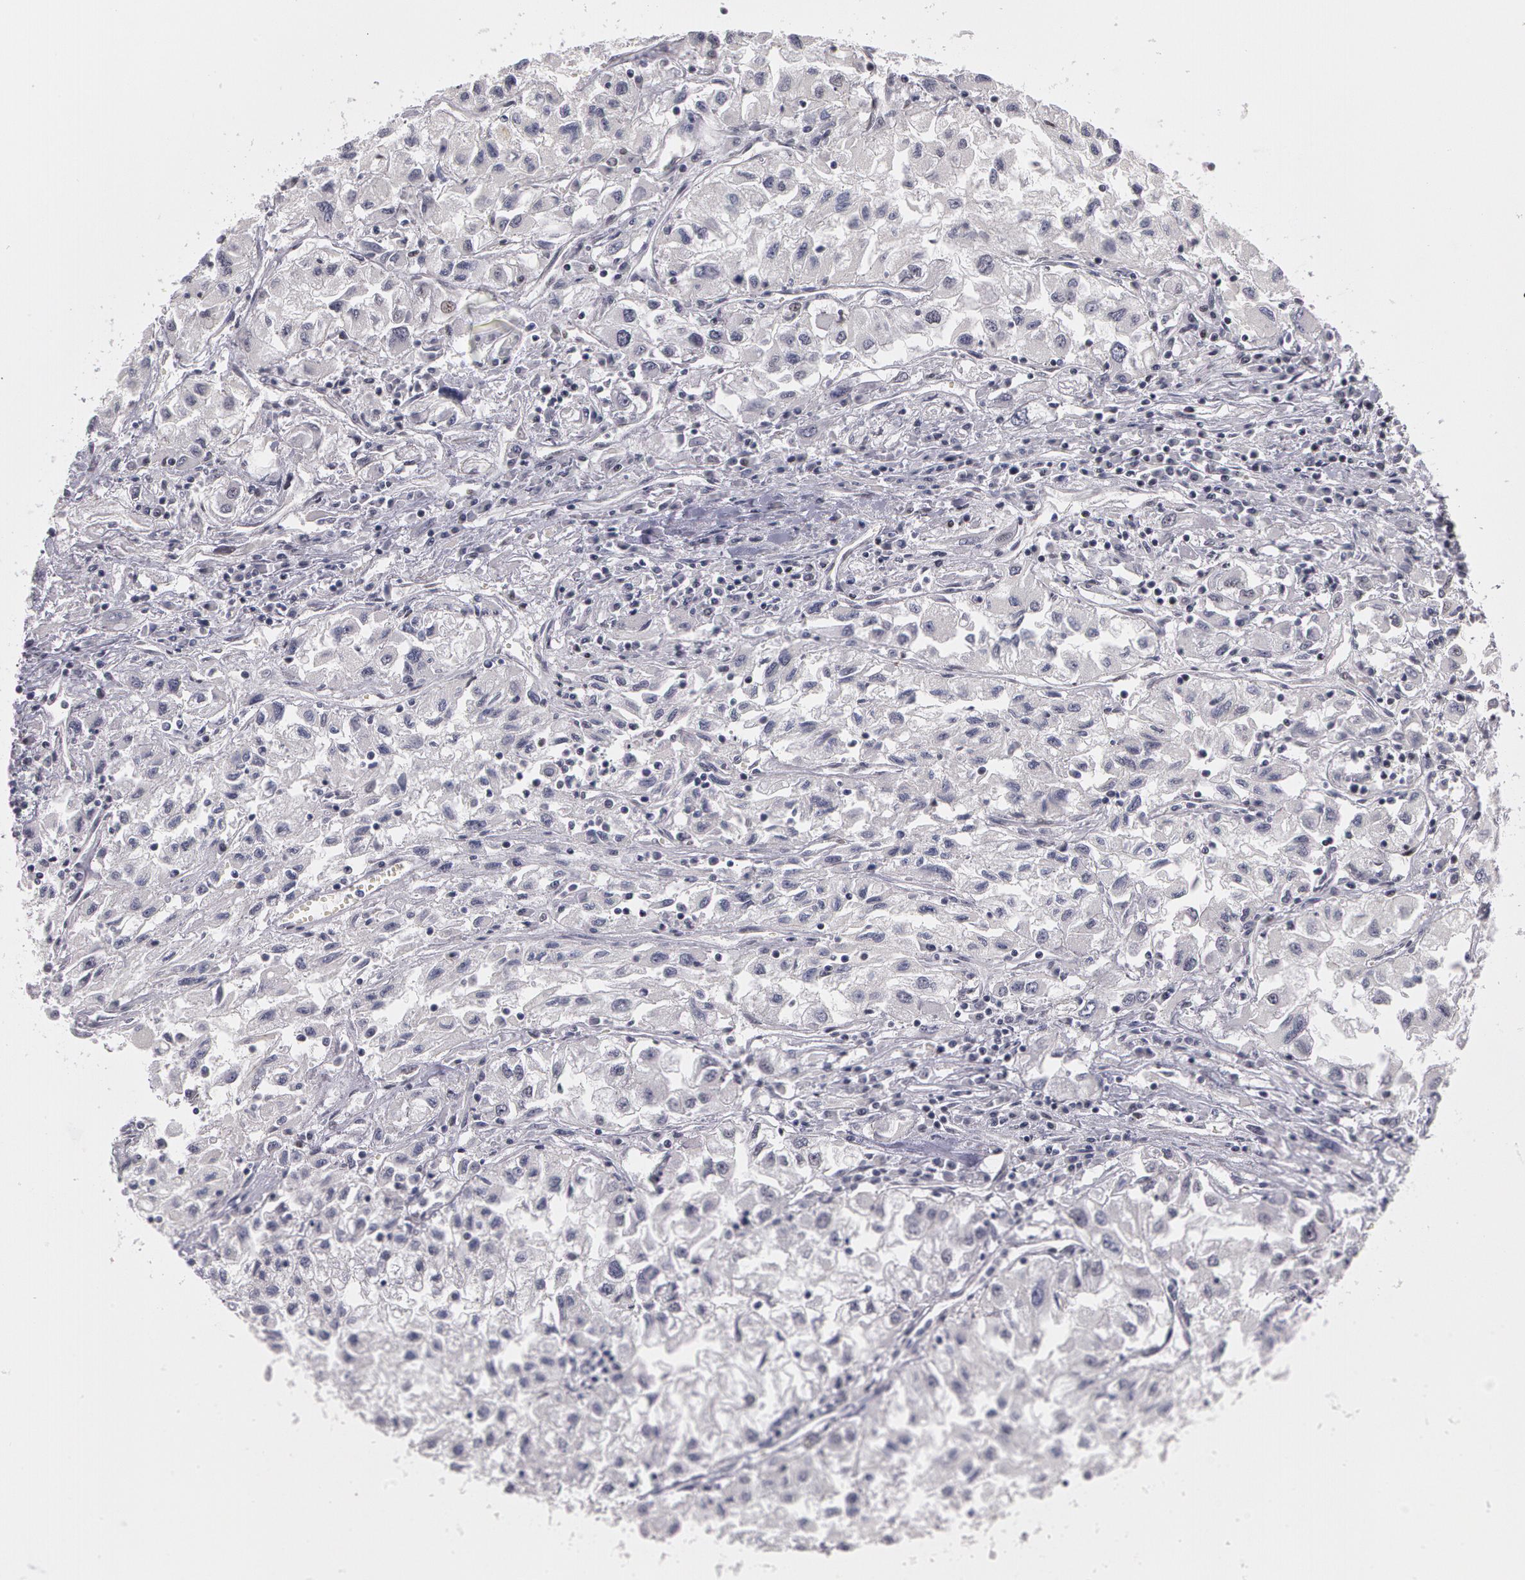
{"staining": {"intensity": "negative", "quantity": "none", "location": "none"}, "tissue": "renal cancer", "cell_type": "Tumor cells", "image_type": "cancer", "snomed": [{"axis": "morphology", "description": "Adenocarcinoma, NOS"}, {"axis": "topography", "description": "Kidney"}], "caption": "Renal cancer (adenocarcinoma) stained for a protein using immunohistochemistry shows no staining tumor cells.", "gene": "PRICKLE1", "patient": {"sex": "male", "age": 59}}